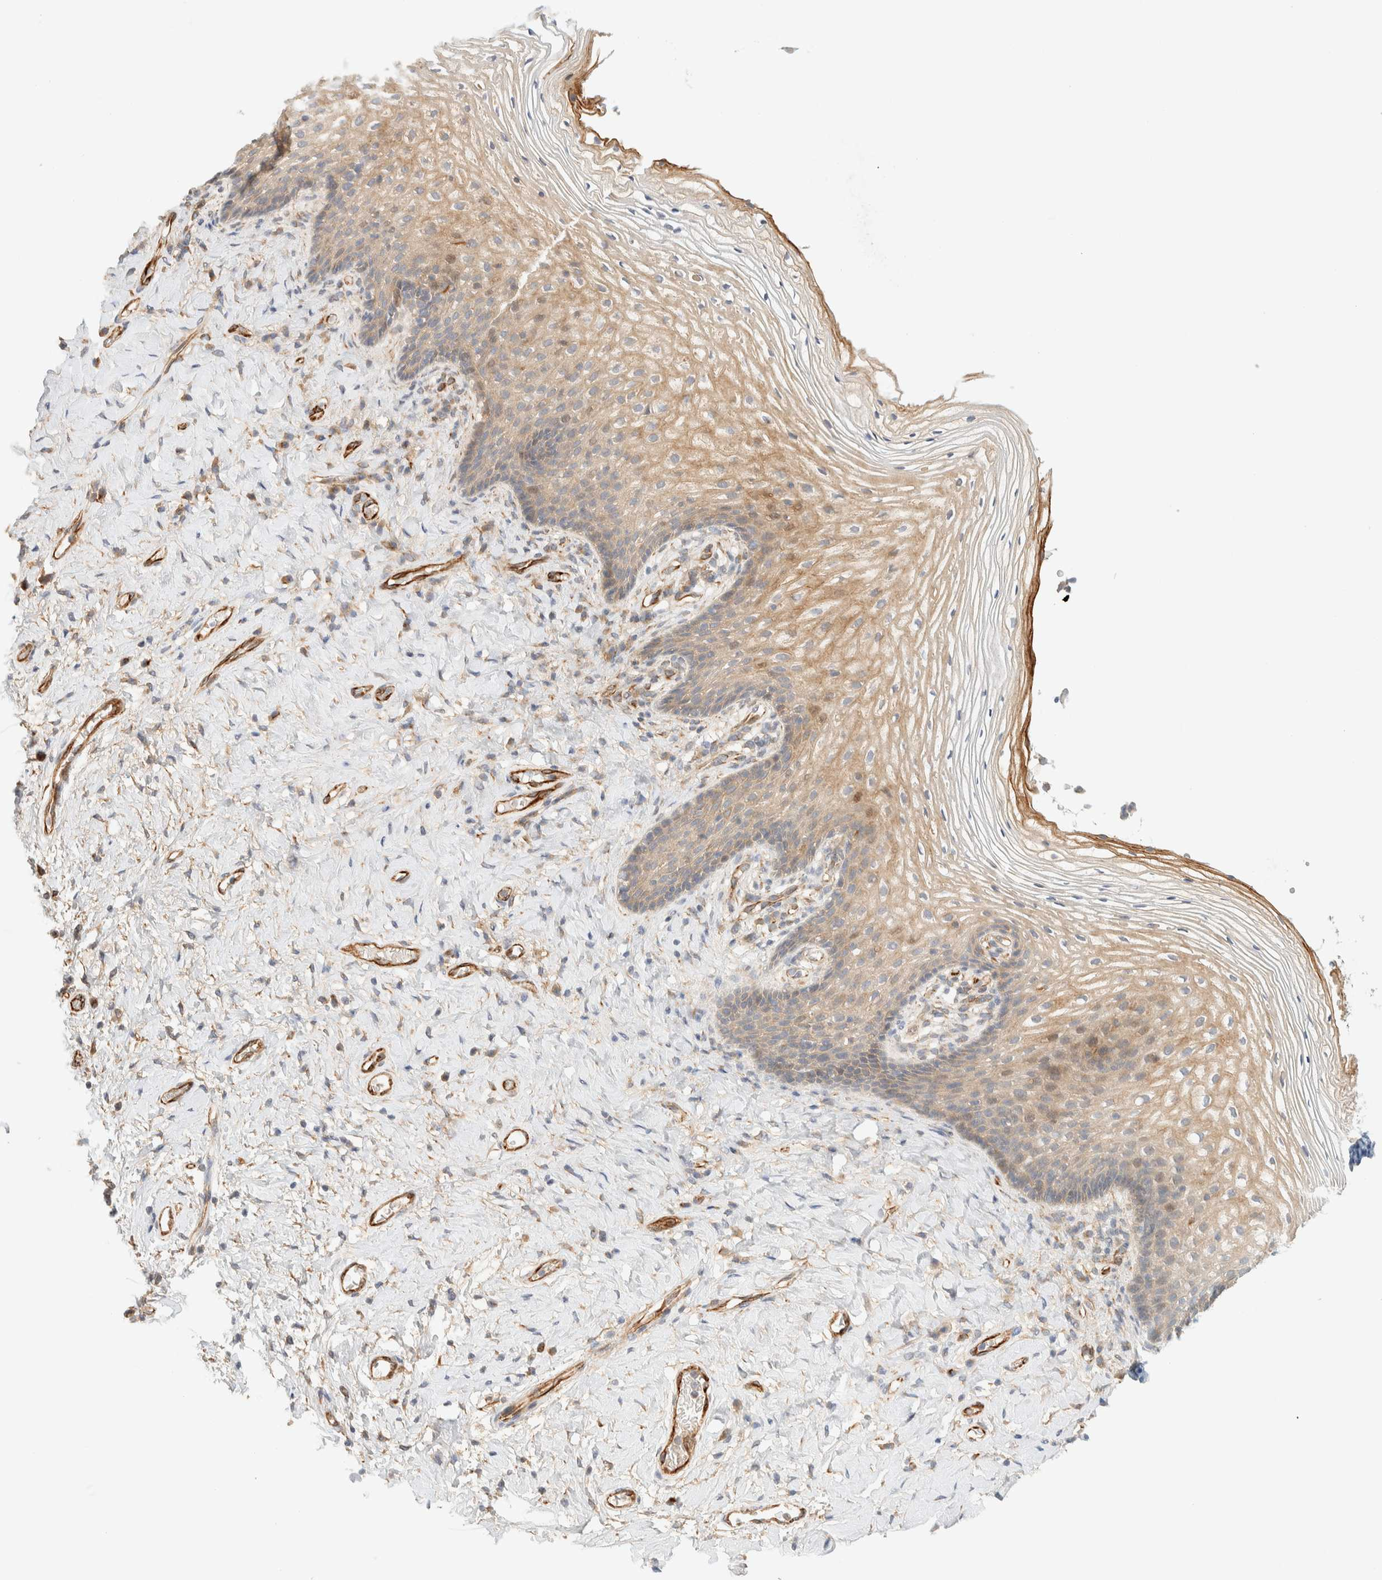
{"staining": {"intensity": "weak", "quantity": ">75%", "location": "cytoplasmic/membranous"}, "tissue": "vagina", "cell_type": "Squamous epithelial cells", "image_type": "normal", "snomed": [{"axis": "morphology", "description": "Normal tissue, NOS"}, {"axis": "topography", "description": "Vagina"}], "caption": "A high-resolution photomicrograph shows immunohistochemistry (IHC) staining of unremarkable vagina, which displays weak cytoplasmic/membranous expression in about >75% of squamous epithelial cells. (DAB = brown stain, brightfield microscopy at high magnification).", "gene": "FAT1", "patient": {"sex": "female", "age": 60}}